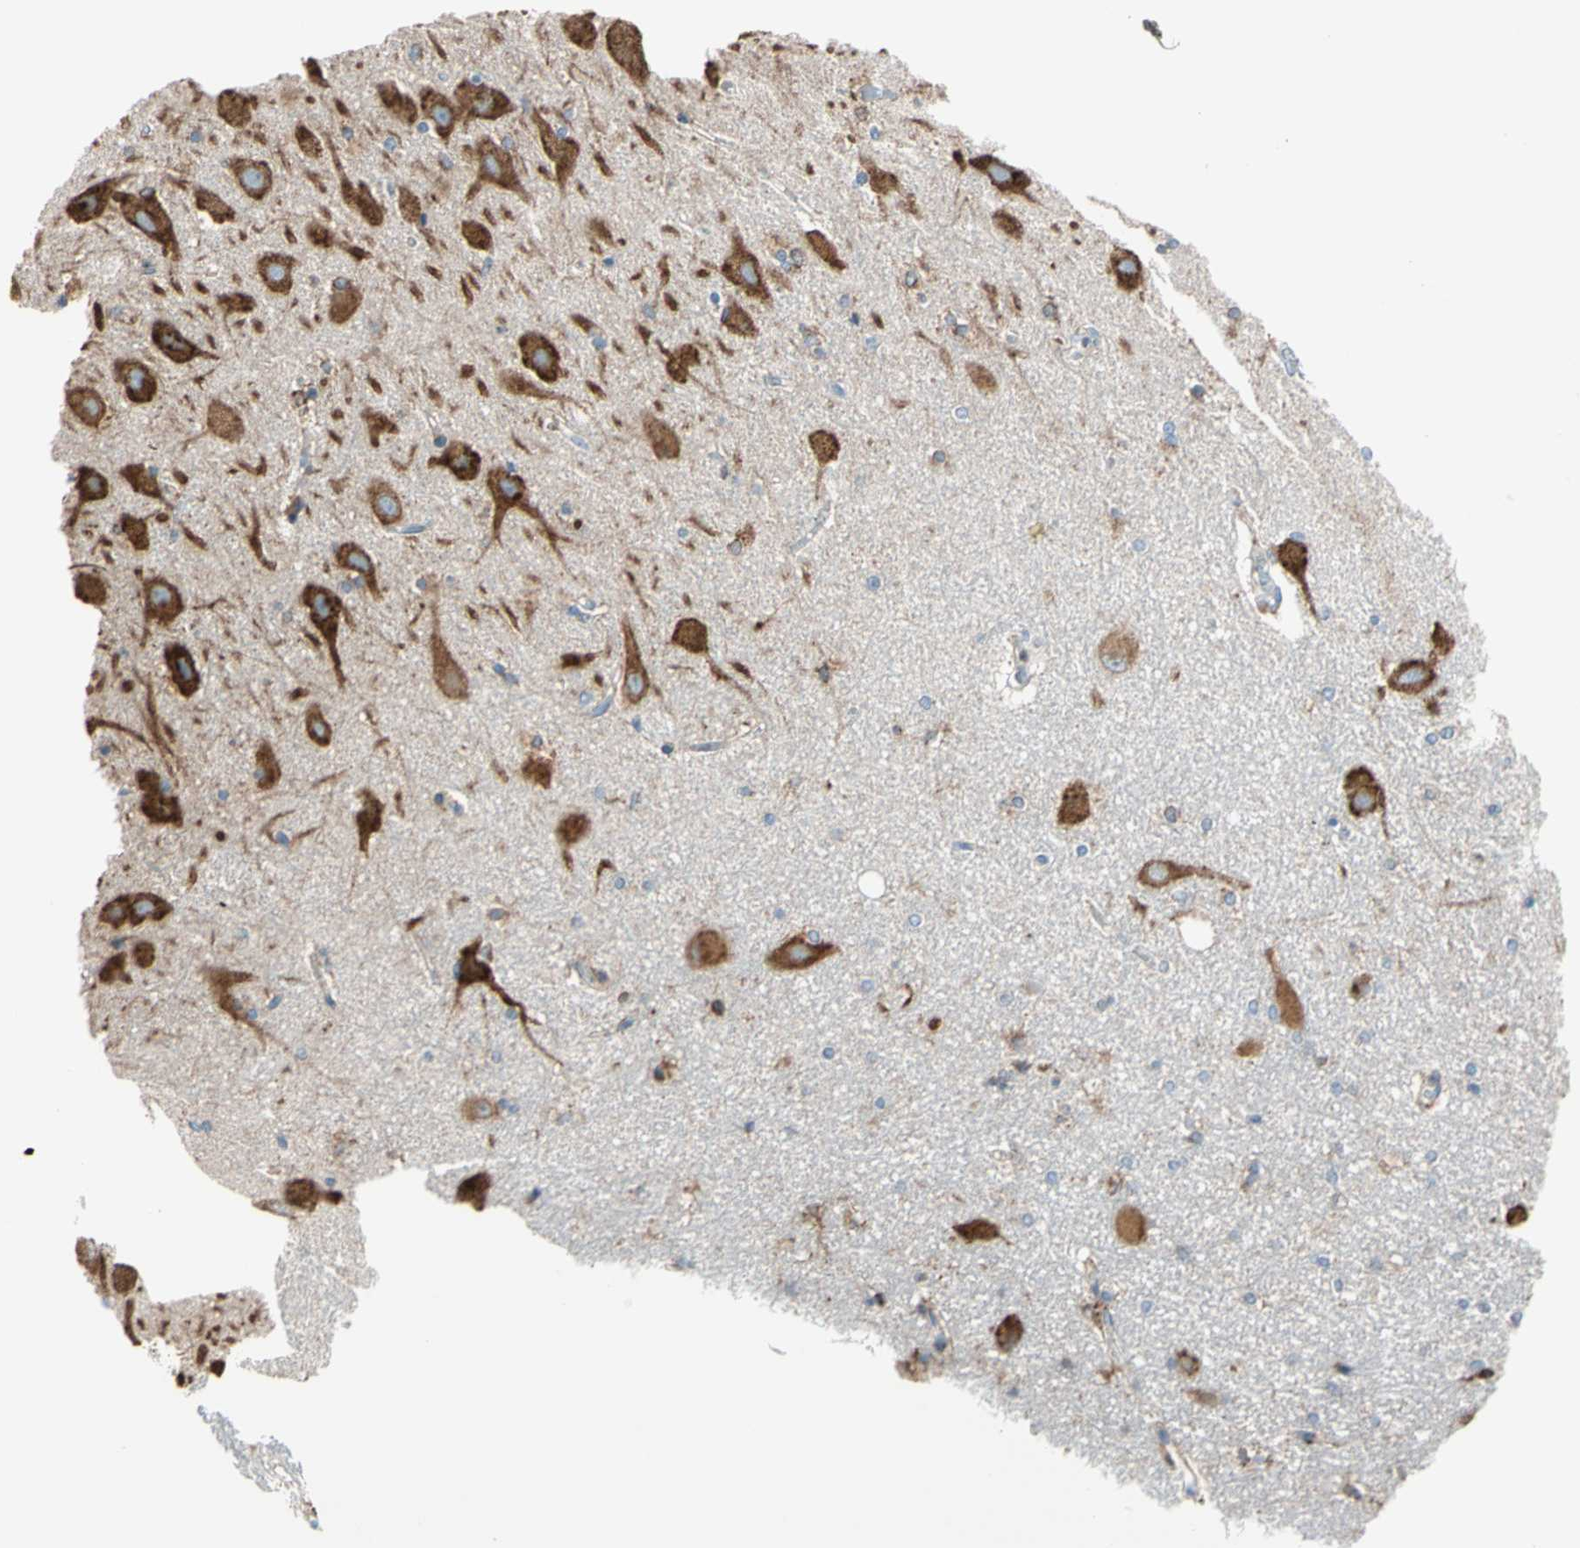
{"staining": {"intensity": "moderate", "quantity": "<25%", "location": "cytoplasmic/membranous"}, "tissue": "hippocampus", "cell_type": "Glial cells", "image_type": "normal", "snomed": [{"axis": "morphology", "description": "Normal tissue, NOS"}, {"axis": "topography", "description": "Hippocampus"}], "caption": "Hippocampus stained with DAB (3,3'-diaminobenzidine) immunohistochemistry demonstrates low levels of moderate cytoplasmic/membranous staining in approximately <25% of glial cells.", "gene": "LRPAP1", "patient": {"sex": "female", "age": 54}}